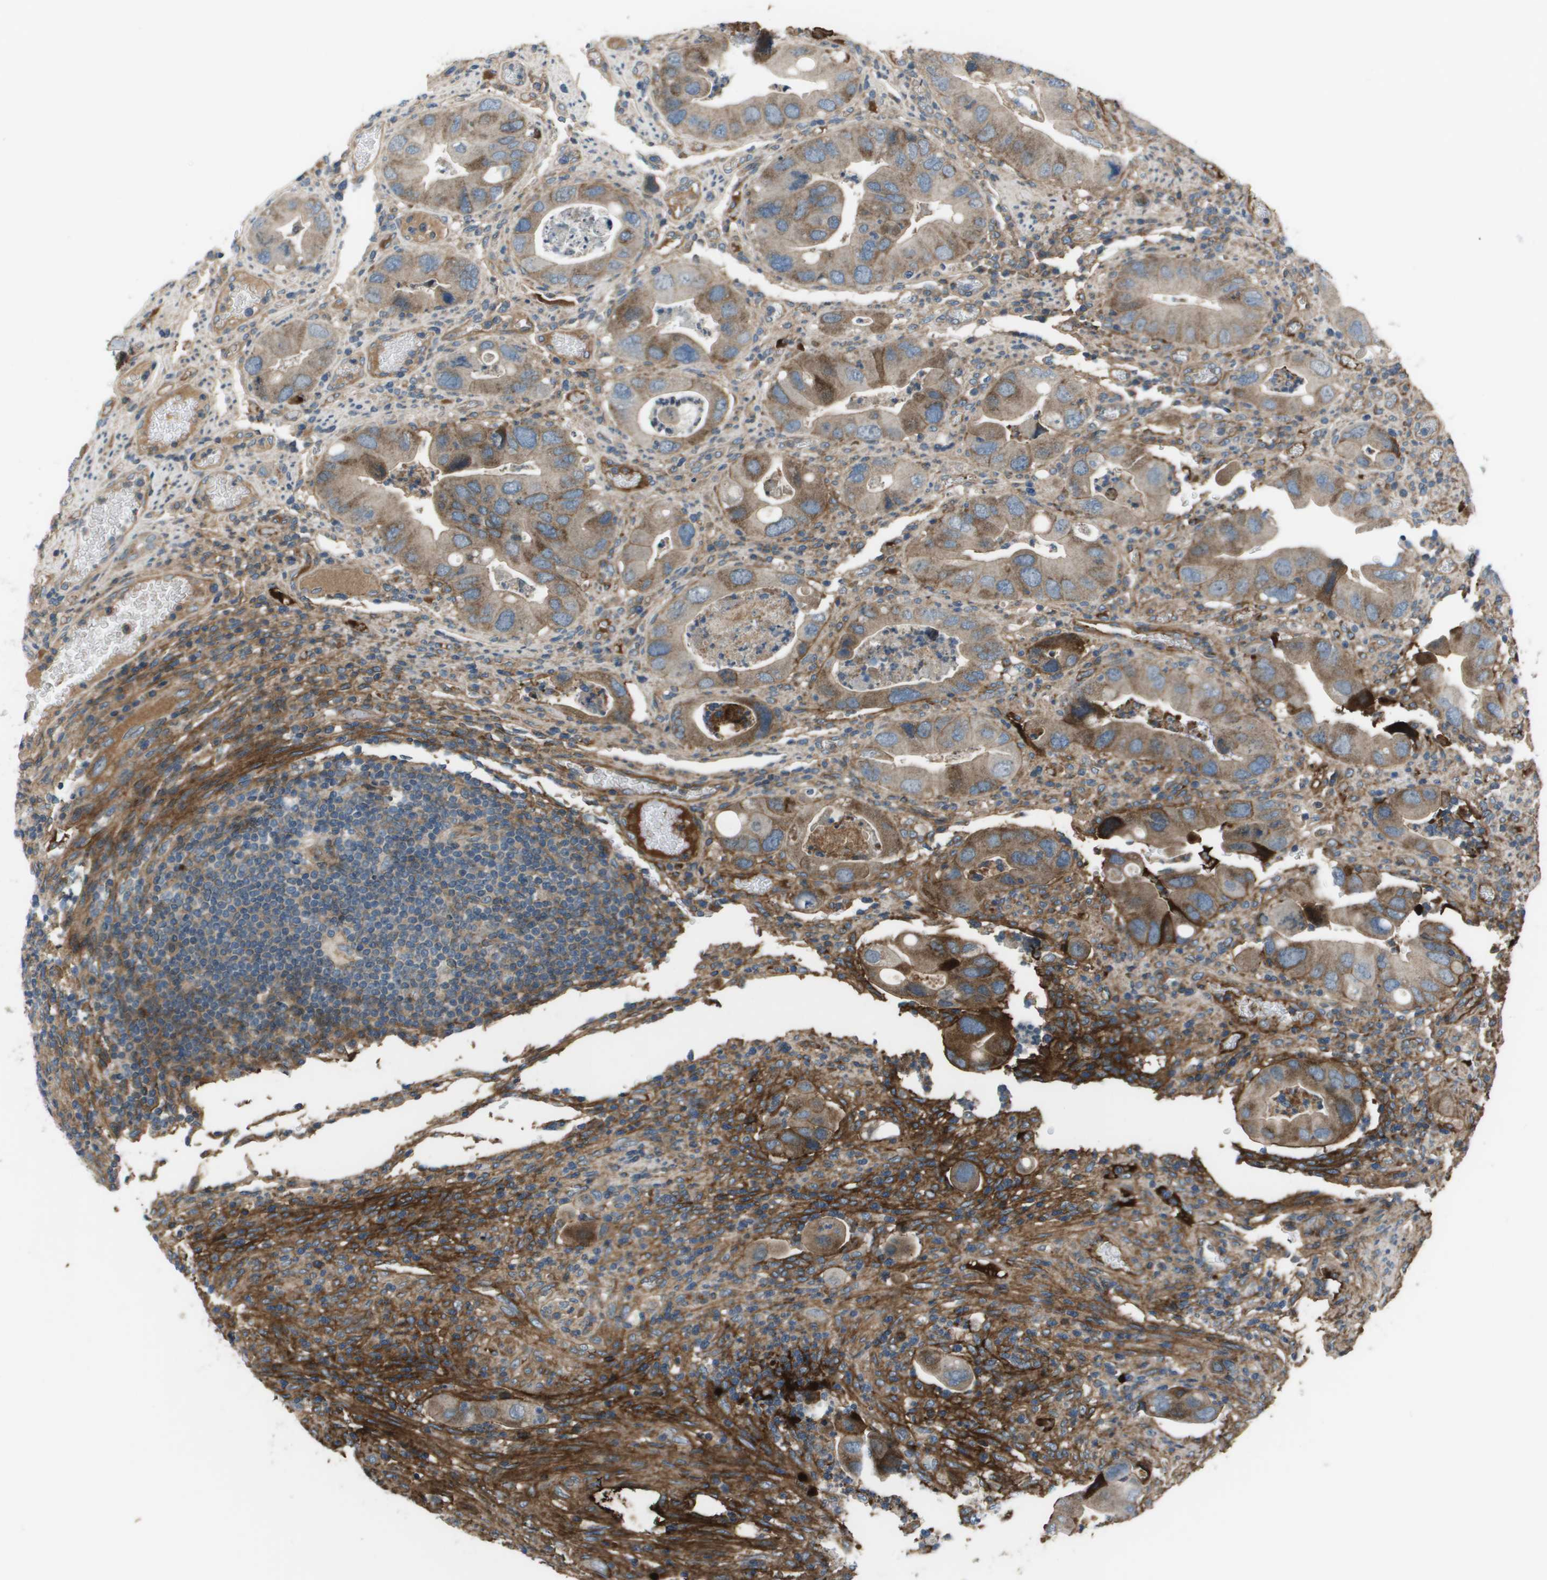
{"staining": {"intensity": "moderate", "quantity": "25%-75%", "location": "cytoplasmic/membranous"}, "tissue": "colorectal cancer", "cell_type": "Tumor cells", "image_type": "cancer", "snomed": [{"axis": "morphology", "description": "Adenocarcinoma, NOS"}, {"axis": "topography", "description": "Rectum"}], "caption": "Immunohistochemical staining of colorectal cancer (adenocarcinoma) shows medium levels of moderate cytoplasmic/membranous protein positivity in approximately 25%-75% of tumor cells. The protein of interest is shown in brown color, while the nuclei are stained blue.", "gene": "PCOLCE", "patient": {"sex": "female", "age": 57}}